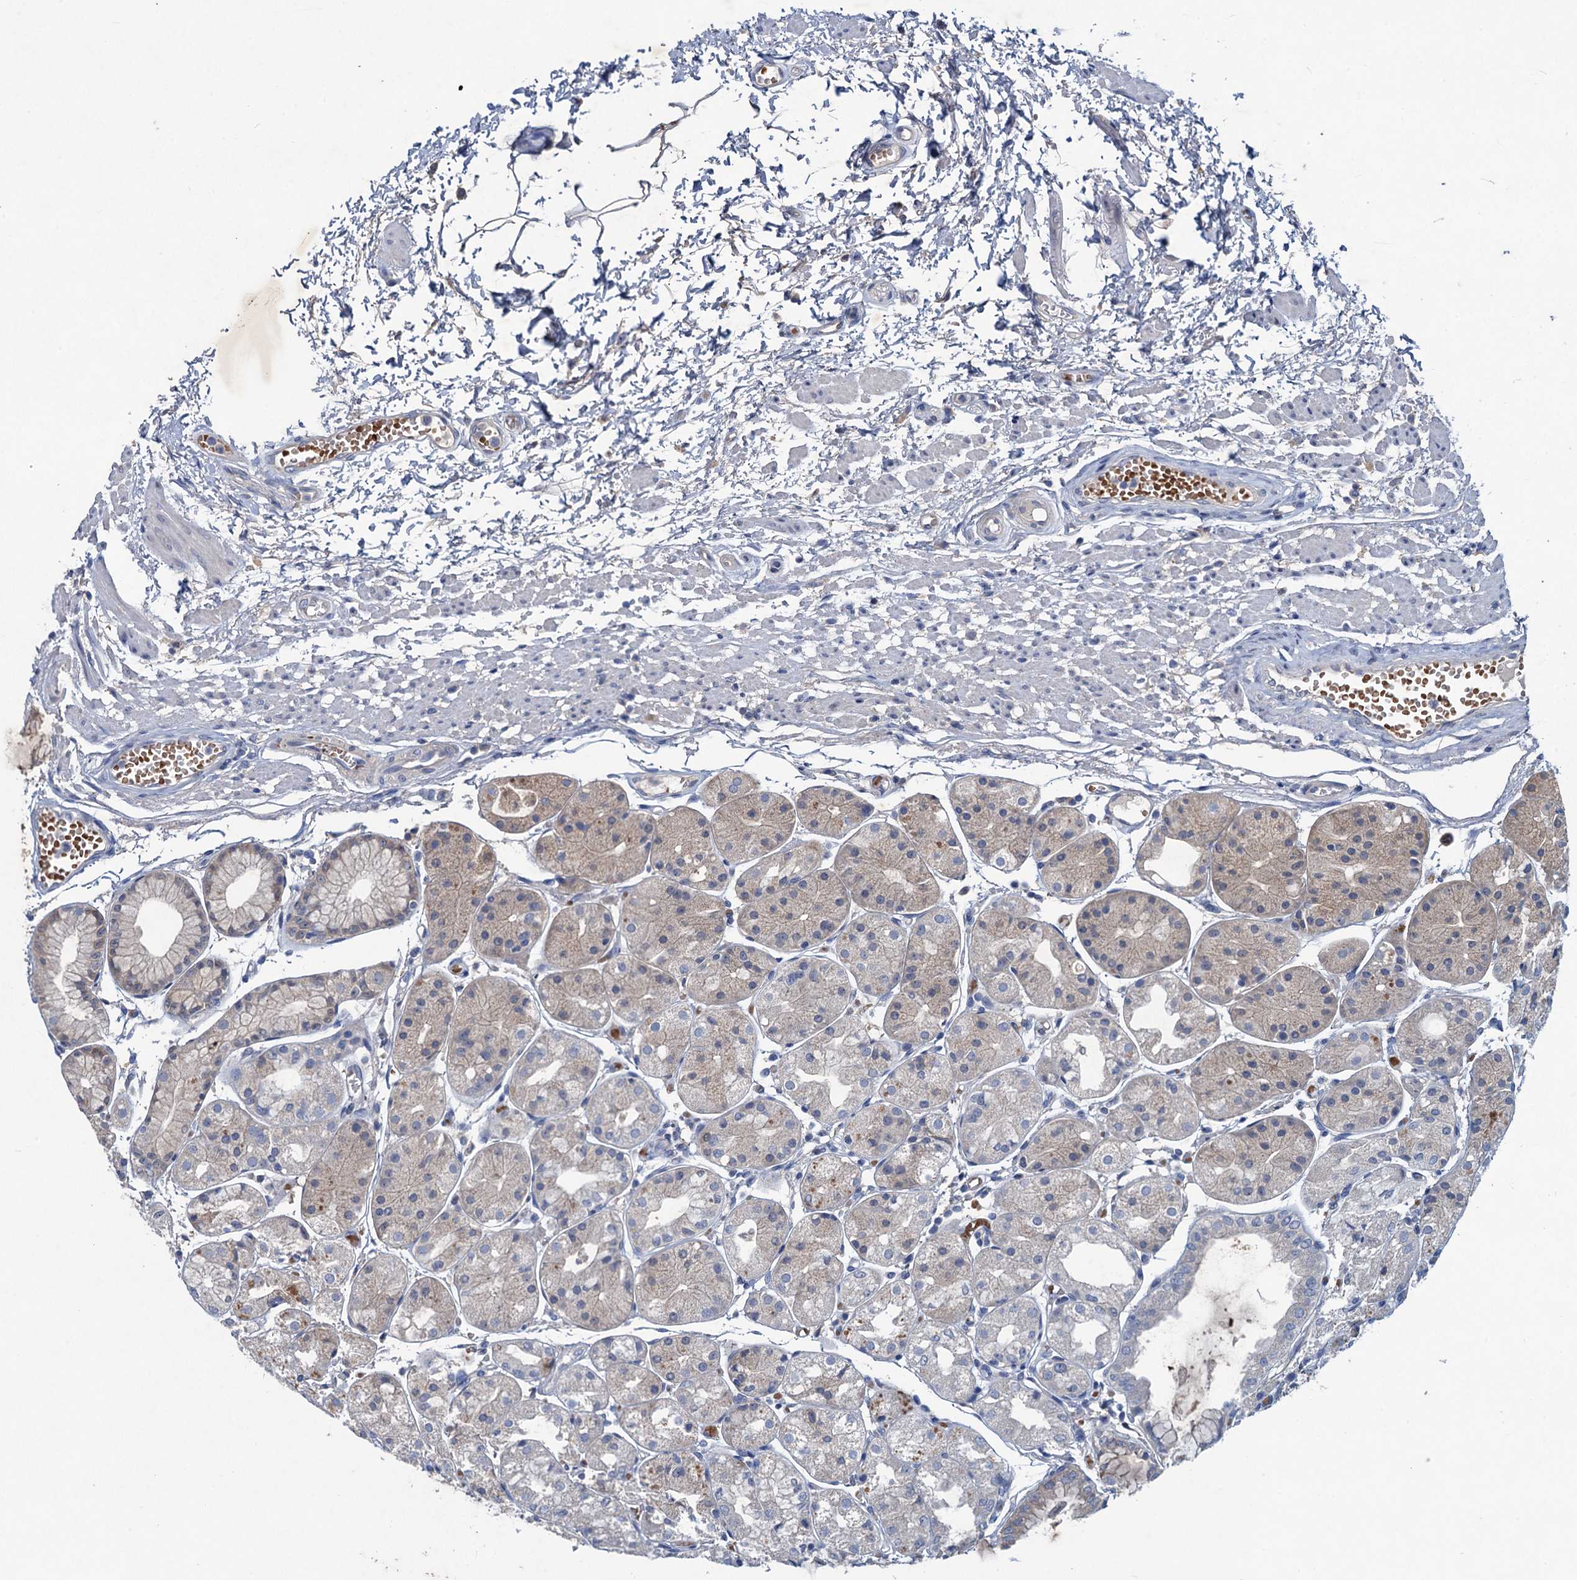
{"staining": {"intensity": "moderate", "quantity": "25%-75%", "location": "cytoplasmic/membranous"}, "tissue": "stomach", "cell_type": "Glandular cells", "image_type": "normal", "snomed": [{"axis": "morphology", "description": "Normal tissue, NOS"}, {"axis": "topography", "description": "Stomach, upper"}], "caption": "A brown stain labels moderate cytoplasmic/membranous expression of a protein in glandular cells of normal stomach. The staining was performed using DAB, with brown indicating positive protein expression. Nuclei are stained blue with hematoxylin.", "gene": "RTKN2", "patient": {"sex": "male", "age": 72}}